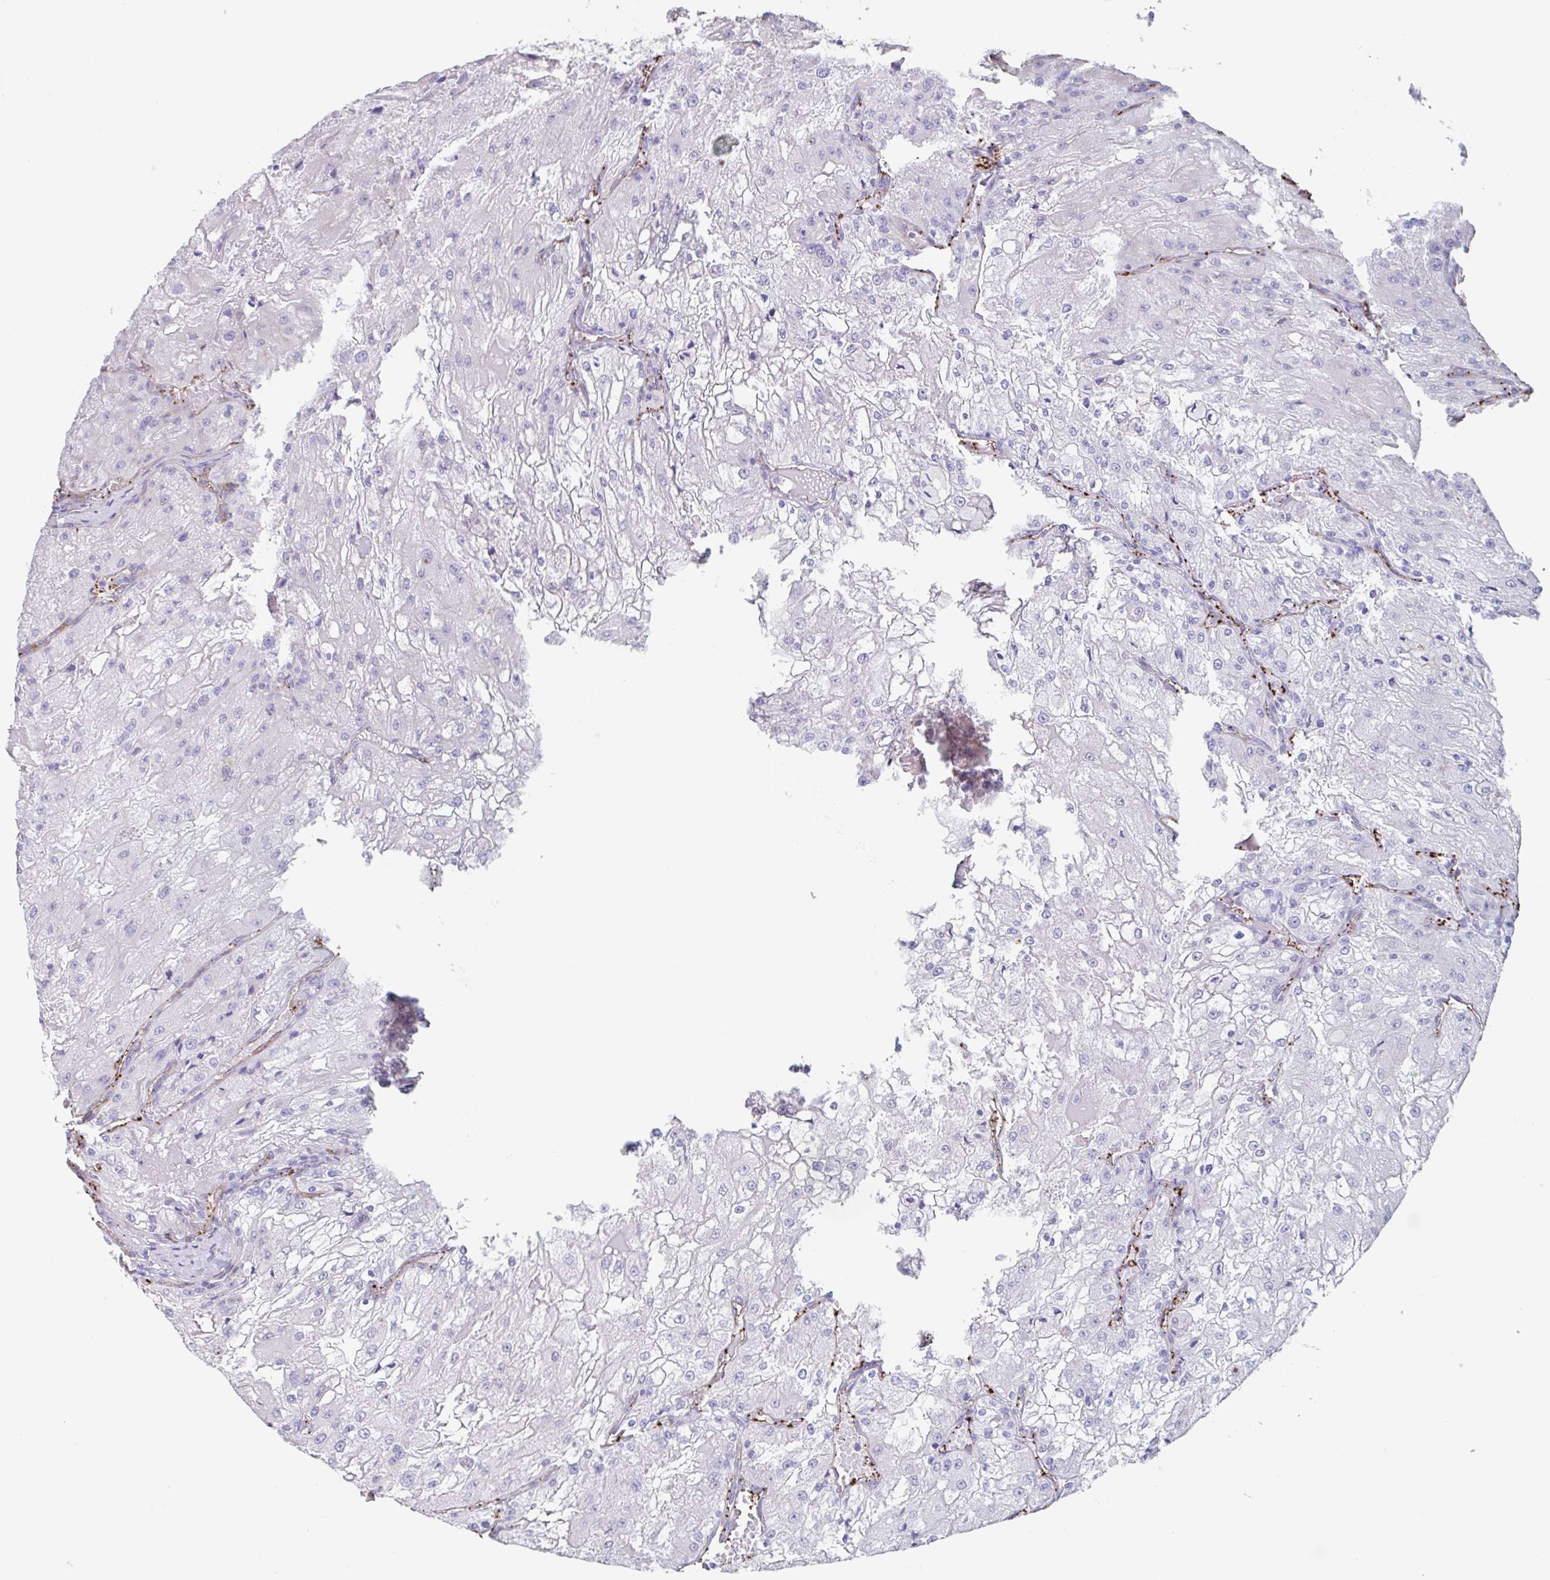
{"staining": {"intensity": "negative", "quantity": "none", "location": "none"}, "tissue": "renal cancer", "cell_type": "Tumor cells", "image_type": "cancer", "snomed": [{"axis": "morphology", "description": "Adenocarcinoma, NOS"}, {"axis": "topography", "description": "Kidney"}], "caption": "This is an immunohistochemistry (IHC) photomicrograph of human renal cancer (adenocarcinoma). There is no expression in tumor cells.", "gene": "EHD4", "patient": {"sex": "female", "age": 74}}